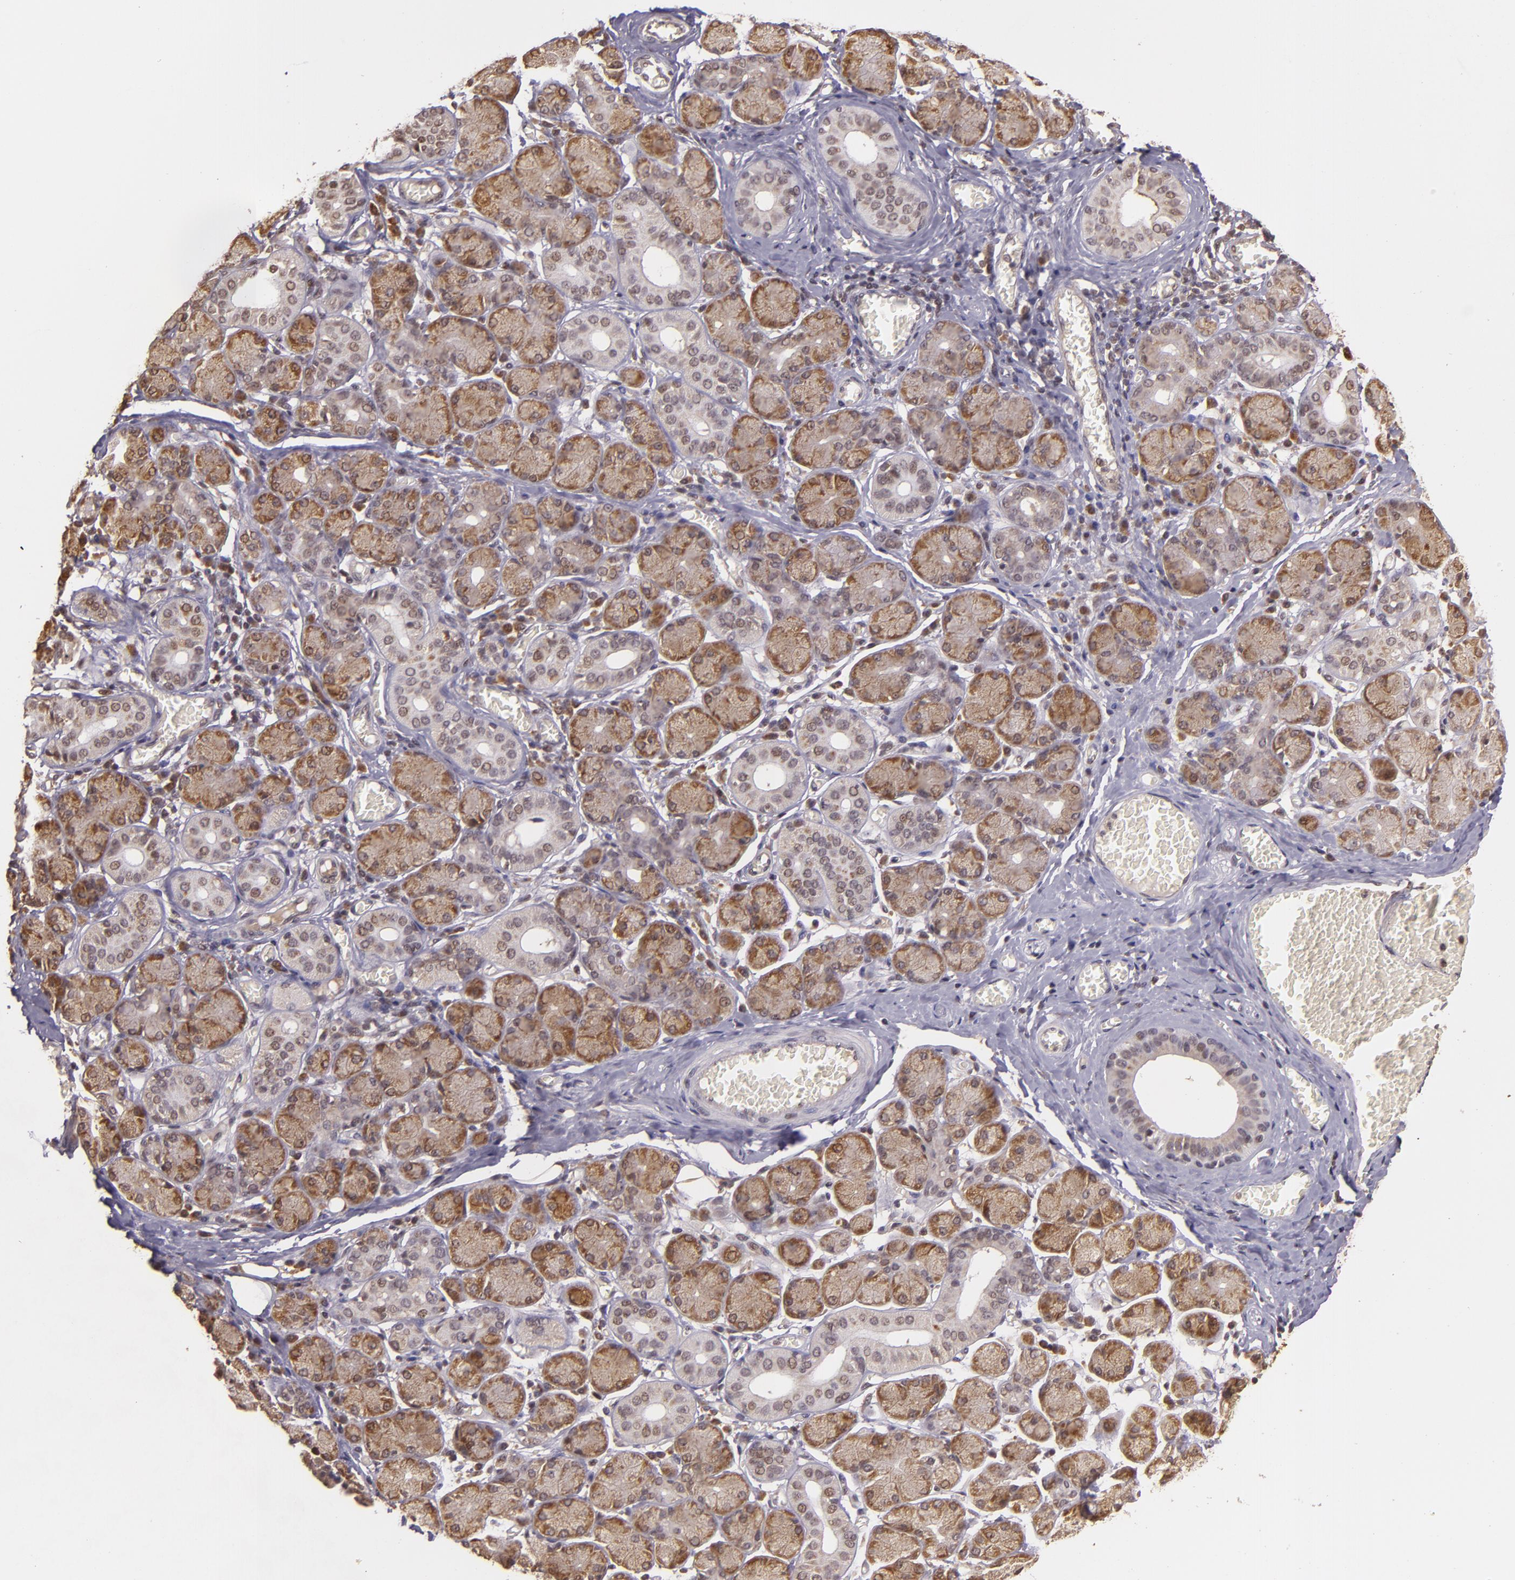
{"staining": {"intensity": "moderate", "quantity": "25%-75%", "location": "cytoplasmic/membranous,nuclear"}, "tissue": "salivary gland", "cell_type": "Glandular cells", "image_type": "normal", "snomed": [{"axis": "morphology", "description": "Normal tissue, NOS"}, {"axis": "topography", "description": "Salivary gland"}], "caption": "This is an image of immunohistochemistry staining of normal salivary gland, which shows moderate staining in the cytoplasmic/membranous,nuclear of glandular cells.", "gene": "TXNRD2", "patient": {"sex": "female", "age": 24}}